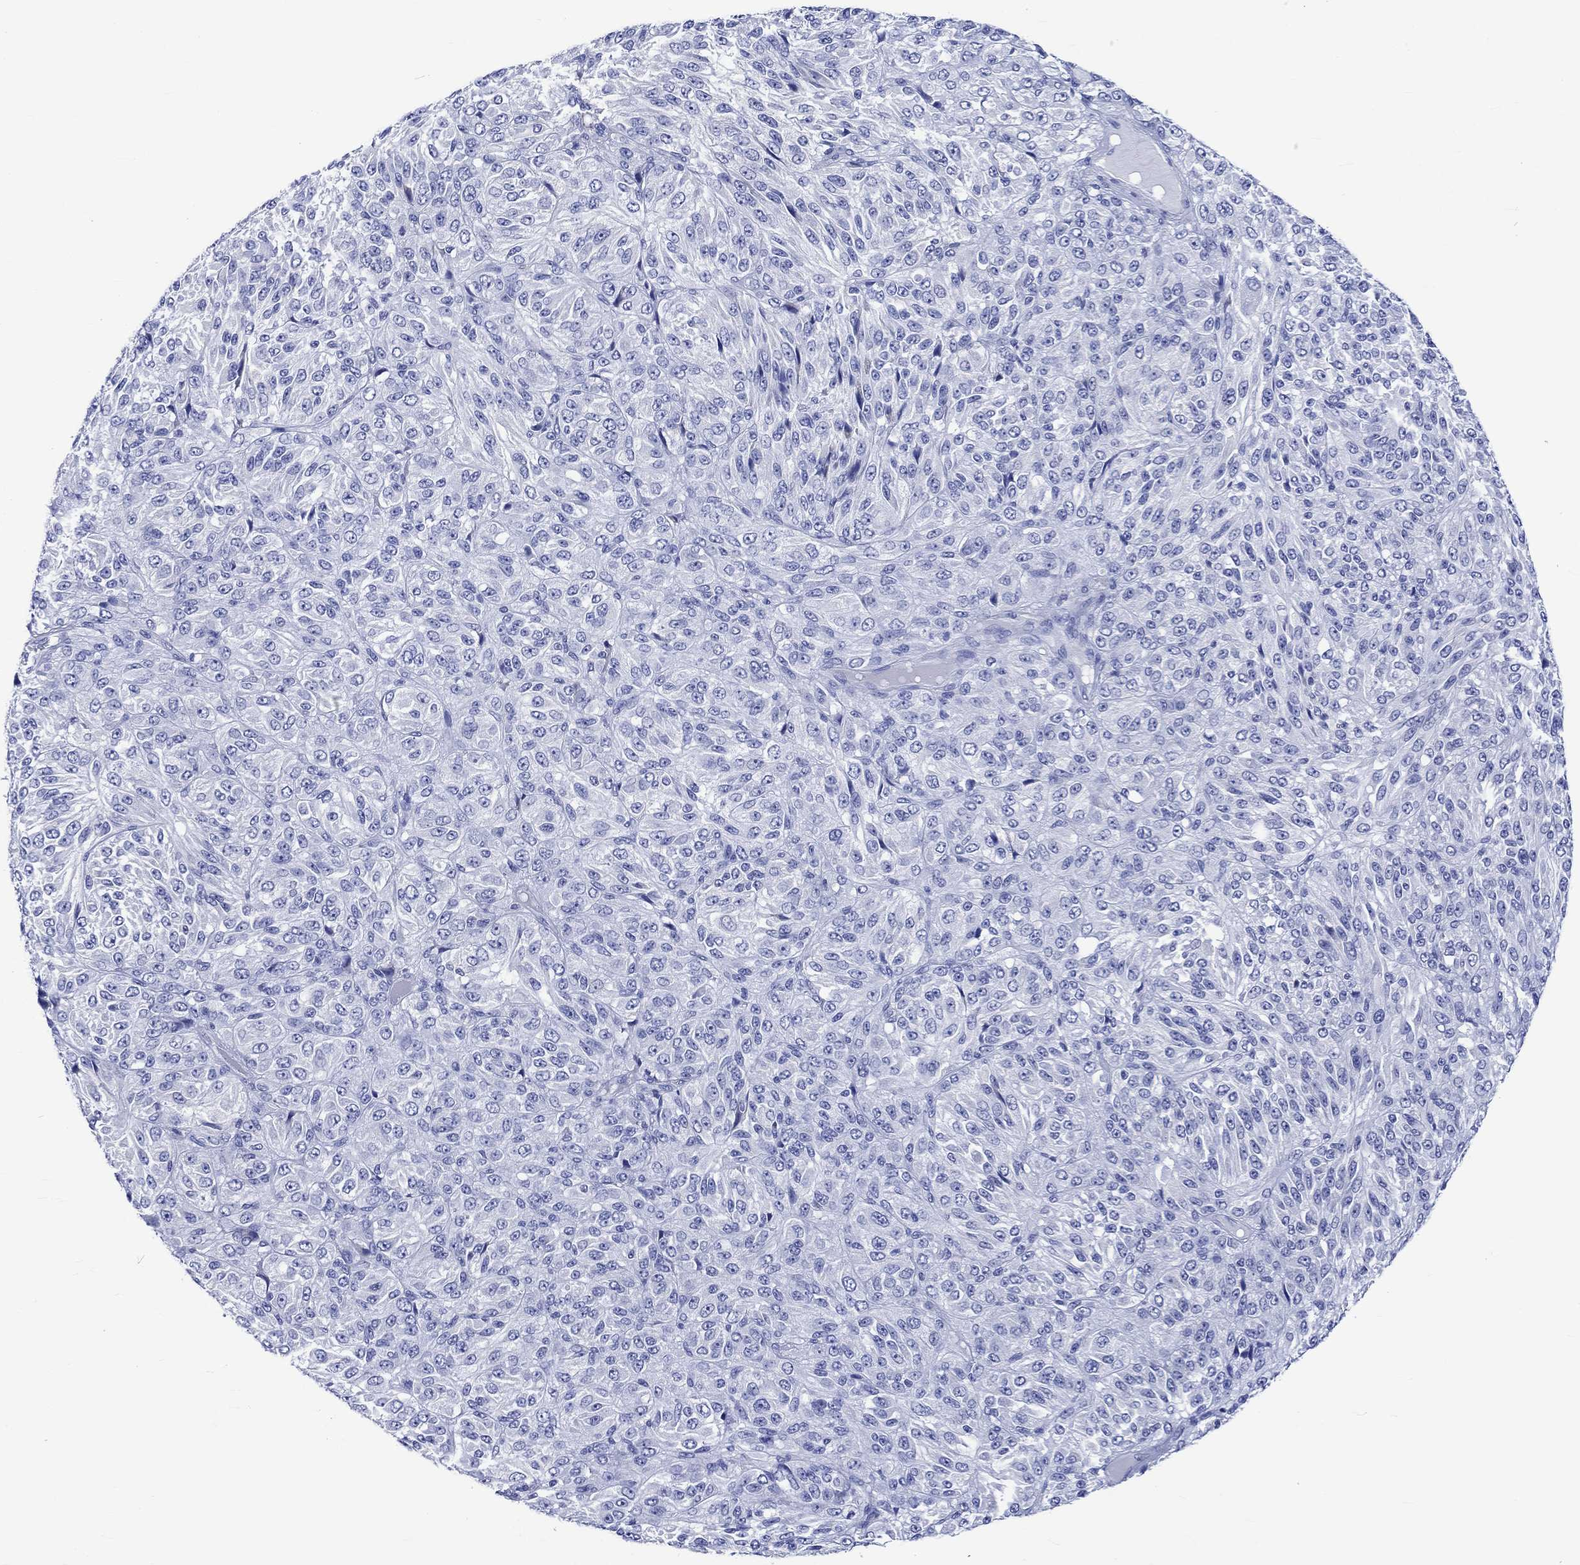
{"staining": {"intensity": "negative", "quantity": "none", "location": "none"}, "tissue": "melanoma", "cell_type": "Tumor cells", "image_type": "cancer", "snomed": [{"axis": "morphology", "description": "Malignant melanoma, Metastatic site"}, {"axis": "topography", "description": "Brain"}], "caption": "This image is of melanoma stained with IHC to label a protein in brown with the nuclei are counter-stained blue. There is no staining in tumor cells.", "gene": "KLHL33", "patient": {"sex": "female", "age": 56}}